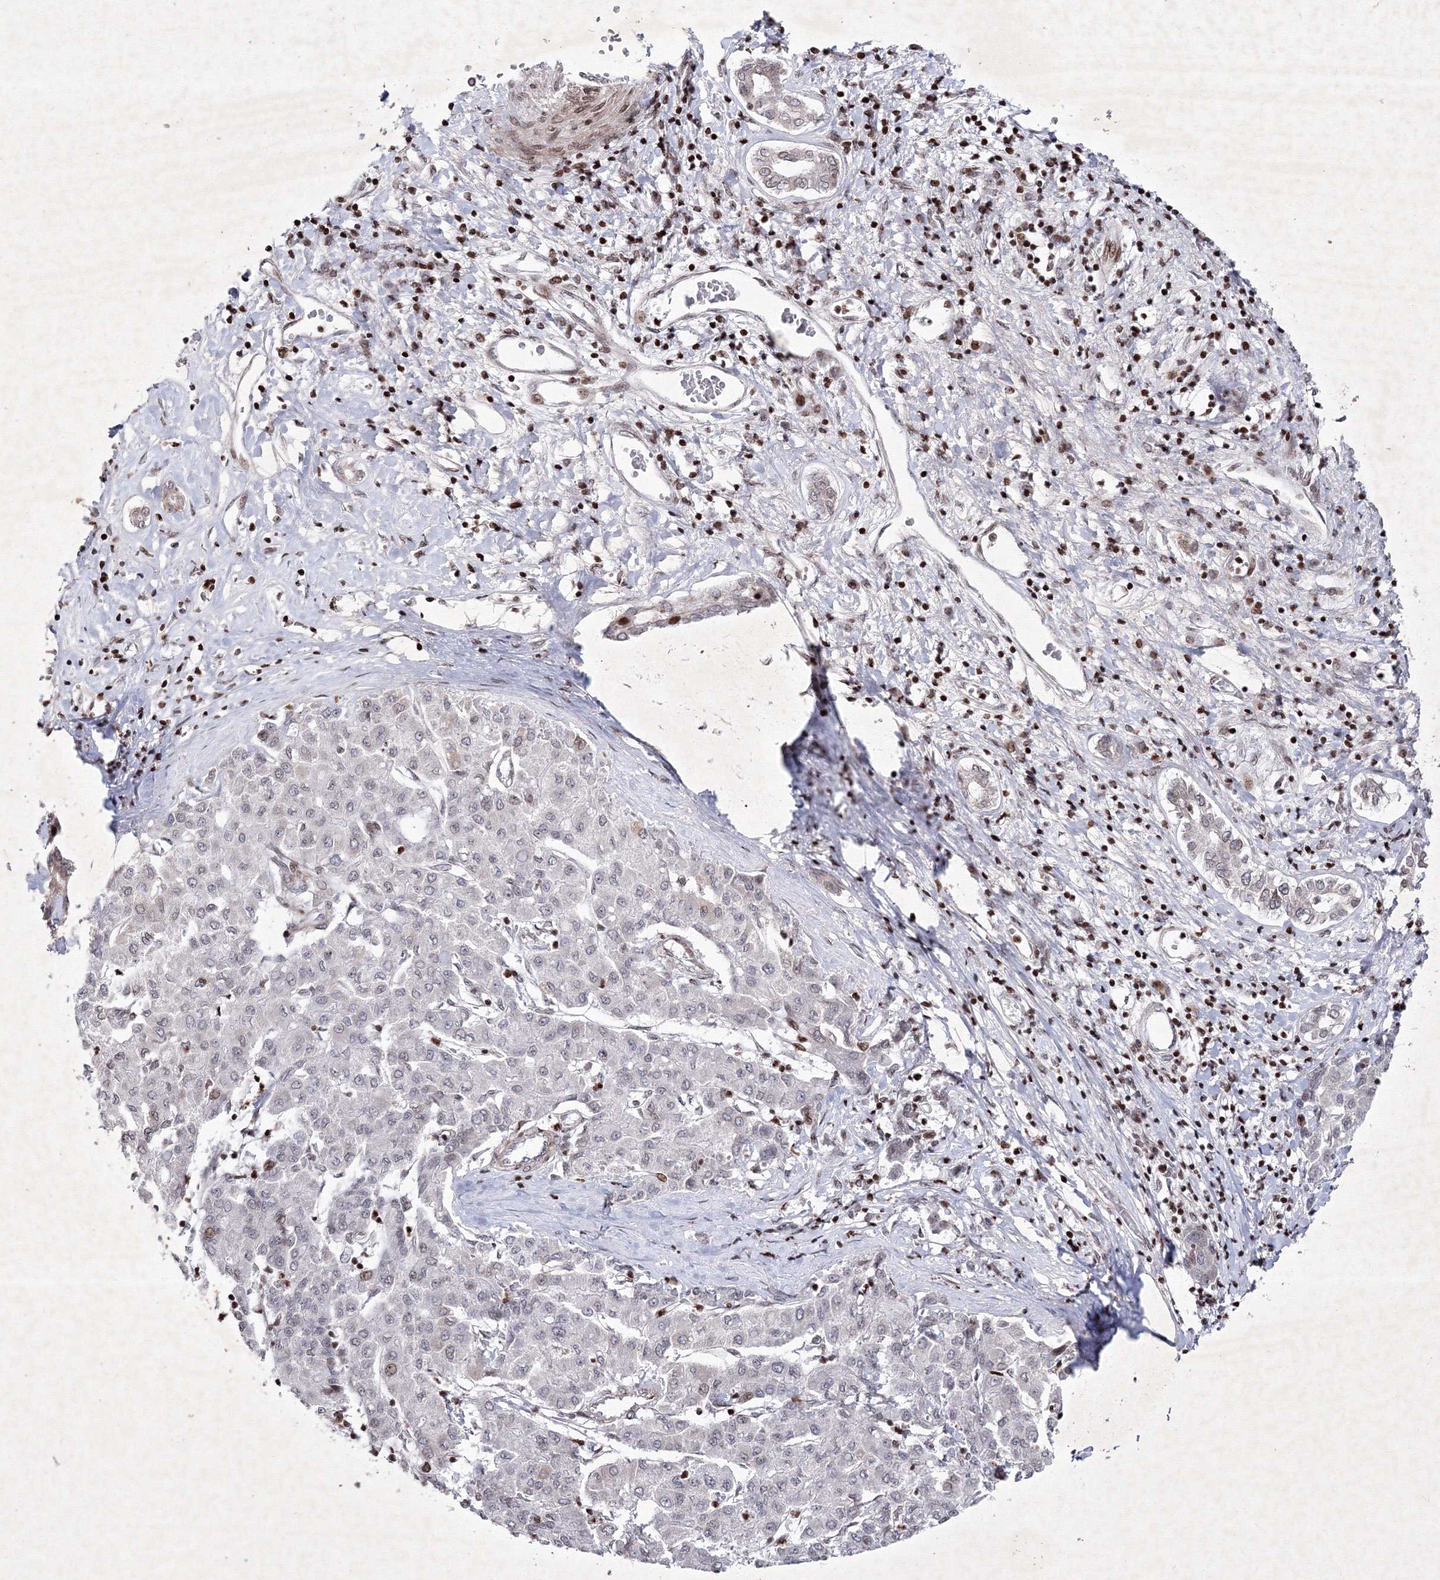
{"staining": {"intensity": "negative", "quantity": "none", "location": "none"}, "tissue": "liver cancer", "cell_type": "Tumor cells", "image_type": "cancer", "snomed": [{"axis": "morphology", "description": "Carcinoma, Hepatocellular, NOS"}, {"axis": "topography", "description": "Liver"}], "caption": "Immunohistochemistry image of neoplastic tissue: human hepatocellular carcinoma (liver) stained with DAB shows no significant protein expression in tumor cells.", "gene": "SMIM29", "patient": {"sex": "male", "age": 65}}